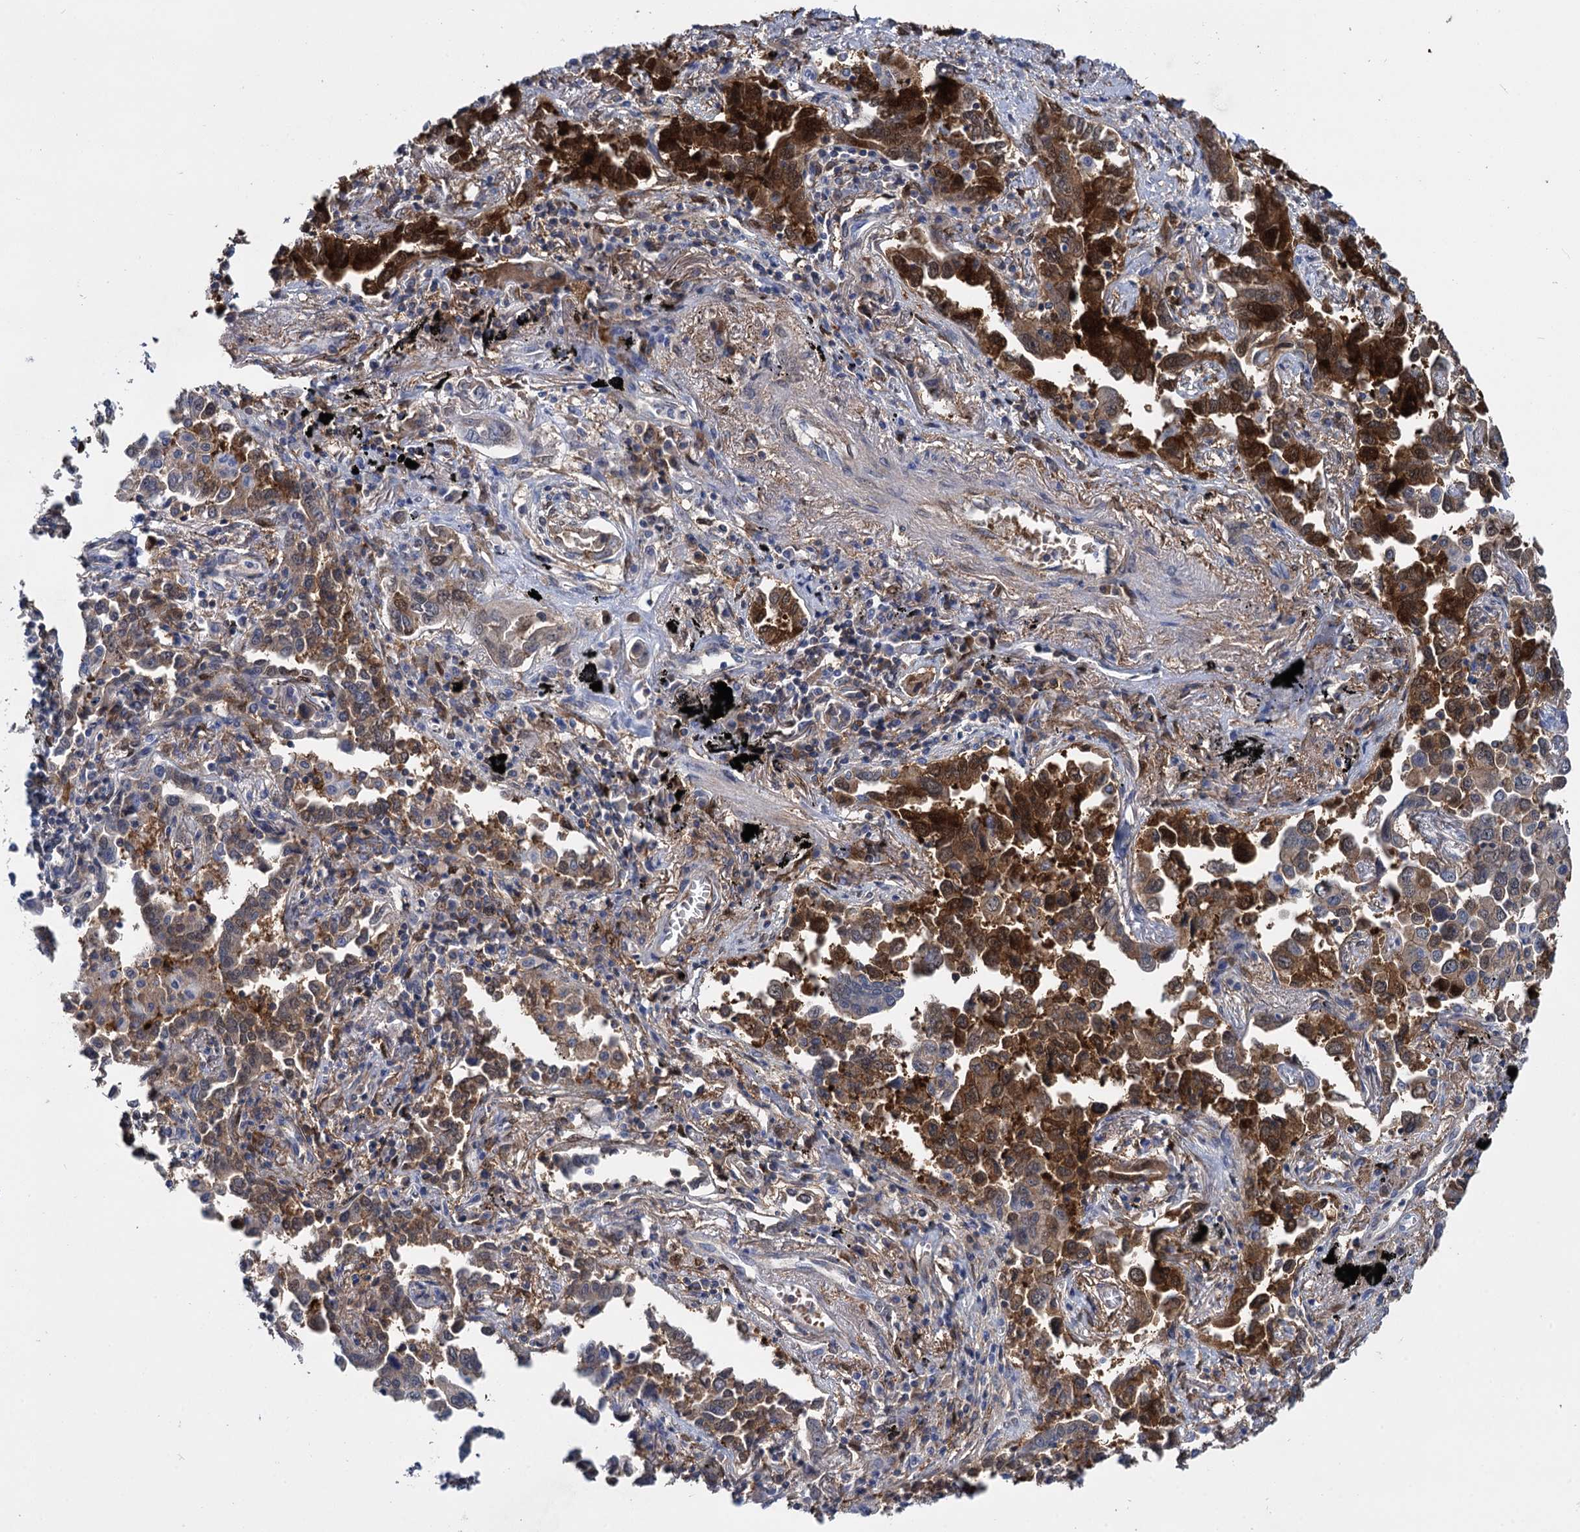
{"staining": {"intensity": "moderate", "quantity": ">75%", "location": "cytoplasmic/membranous"}, "tissue": "lung cancer", "cell_type": "Tumor cells", "image_type": "cancer", "snomed": [{"axis": "morphology", "description": "Adenocarcinoma, NOS"}, {"axis": "topography", "description": "Lung"}], "caption": "A medium amount of moderate cytoplasmic/membranous staining is seen in about >75% of tumor cells in lung adenocarcinoma tissue.", "gene": "GSTM3", "patient": {"sex": "male", "age": 67}}